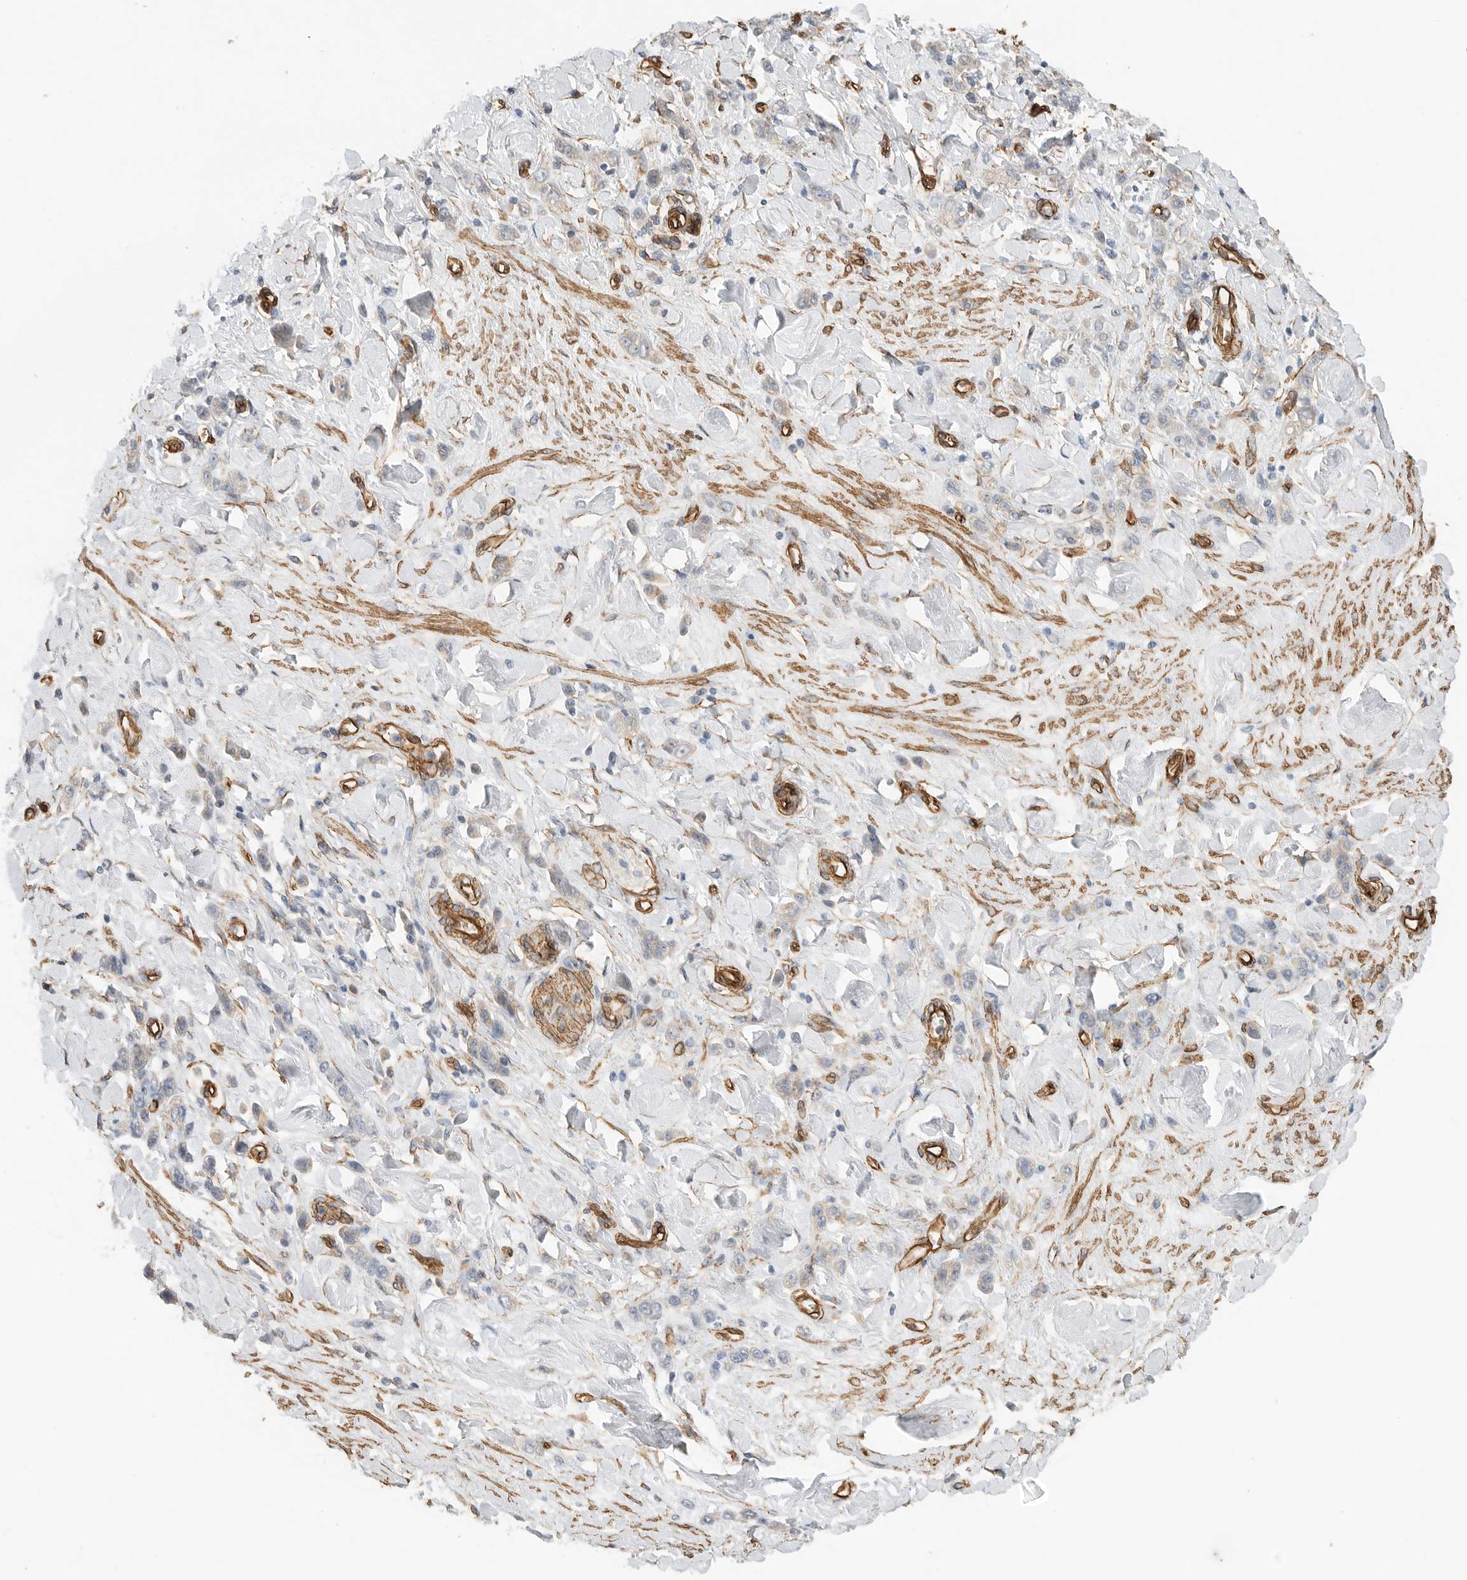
{"staining": {"intensity": "negative", "quantity": "none", "location": "none"}, "tissue": "stomach cancer", "cell_type": "Tumor cells", "image_type": "cancer", "snomed": [{"axis": "morphology", "description": "Normal tissue, NOS"}, {"axis": "morphology", "description": "Adenocarcinoma, NOS"}, {"axis": "topography", "description": "Stomach"}], "caption": "Immunohistochemistry image of neoplastic tissue: human stomach cancer (adenocarcinoma) stained with DAB (3,3'-diaminobenzidine) demonstrates no significant protein staining in tumor cells.", "gene": "JMJD4", "patient": {"sex": "male", "age": 82}}